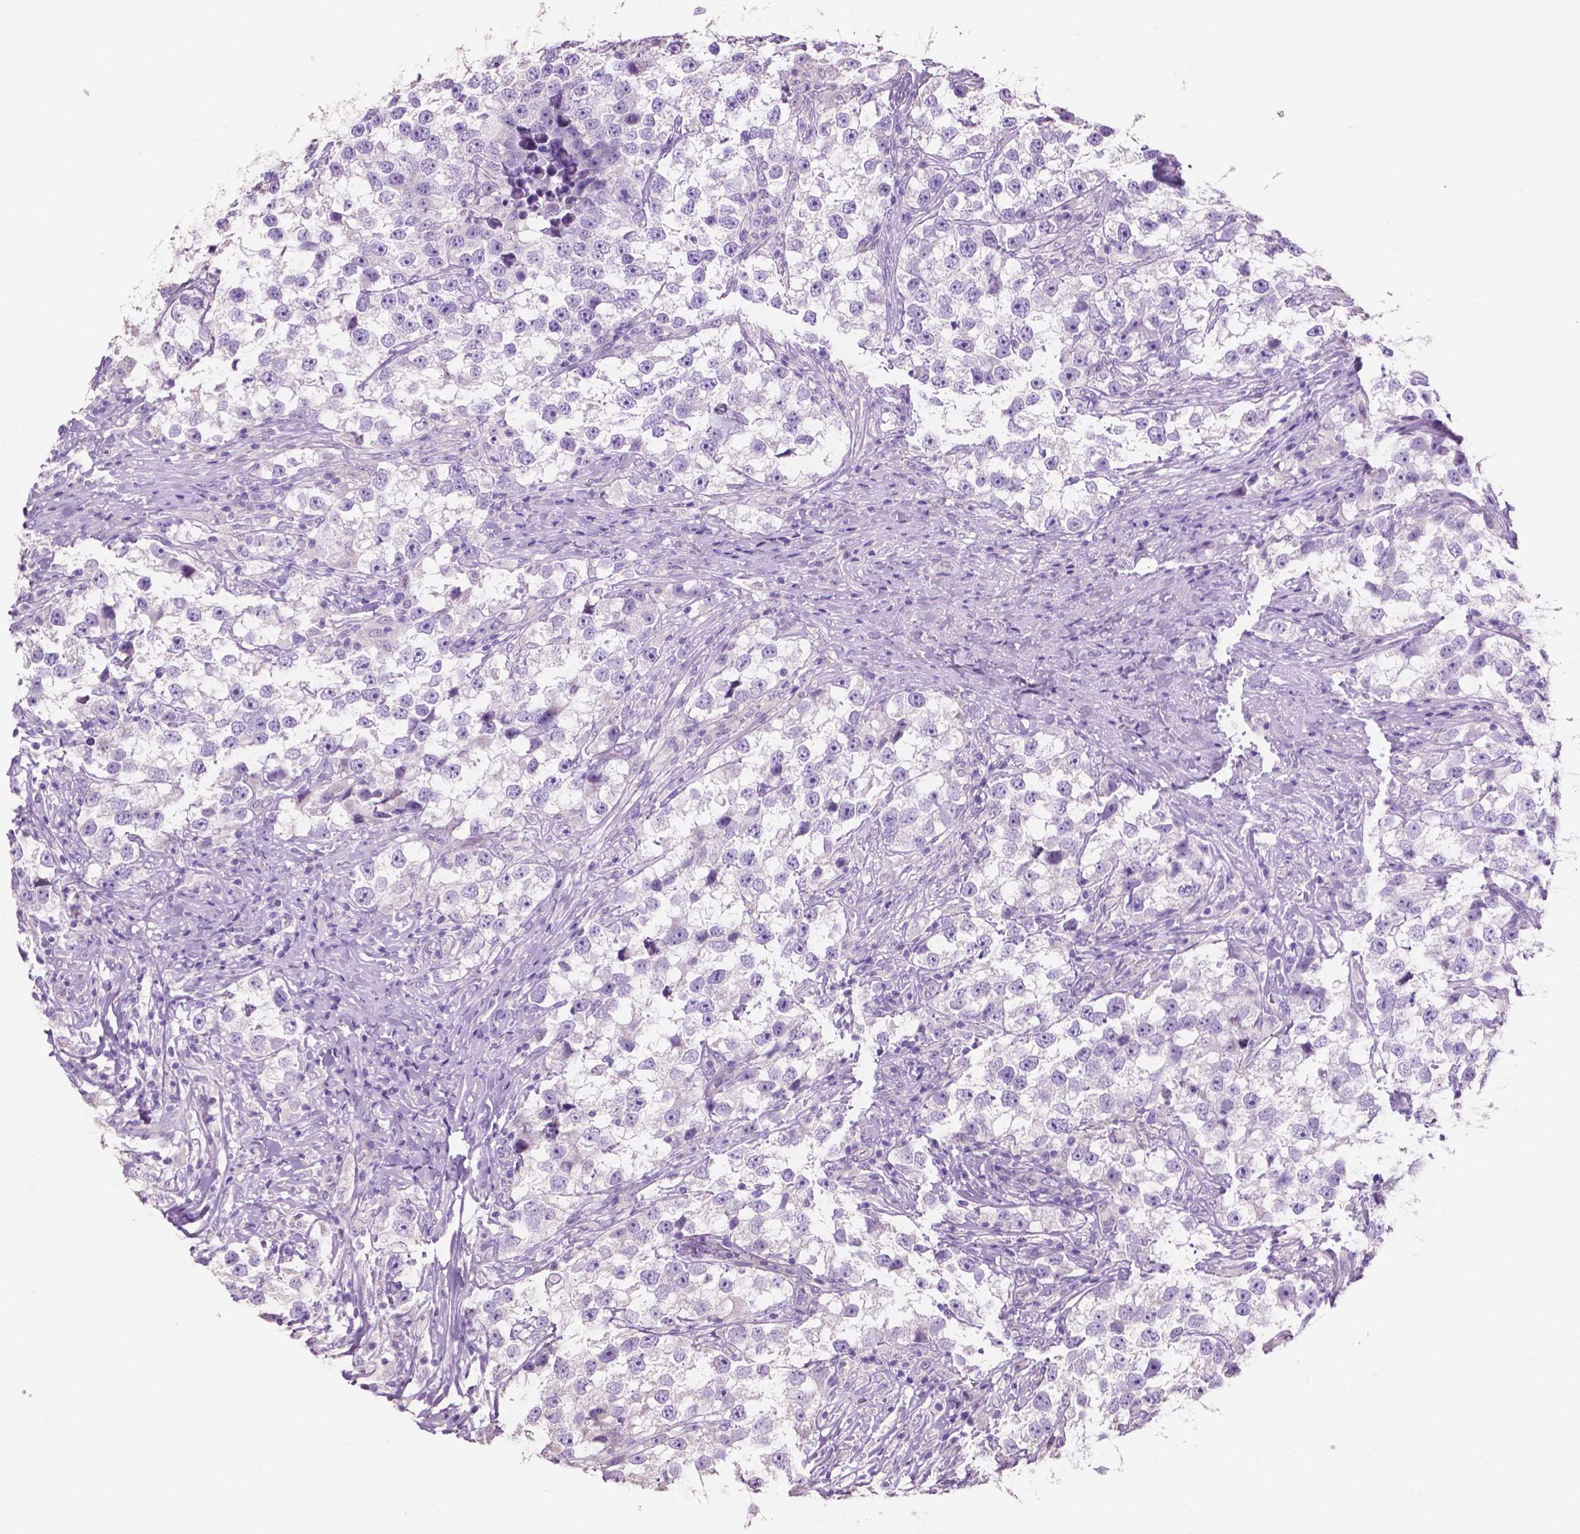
{"staining": {"intensity": "negative", "quantity": "none", "location": "none"}, "tissue": "testis cancer", "cell_type": "Tumor cells", "image_type": "cancer", "snomed": [{"axis": "morphology", "description": "Seminoma, NOS"}, {"axis": "topography", "description": "Testis"}], "caption": "This is a image of immunohistochemistry (IHC) staining of testis cancer (seminoma), which shows no staining in tumor cells. (DAB immunohistochemistry (IHC) visualized using brightfield microscopy, high magnification).", "gene": "CLDN17", "patient": {"sex": "male", "age": 46}}